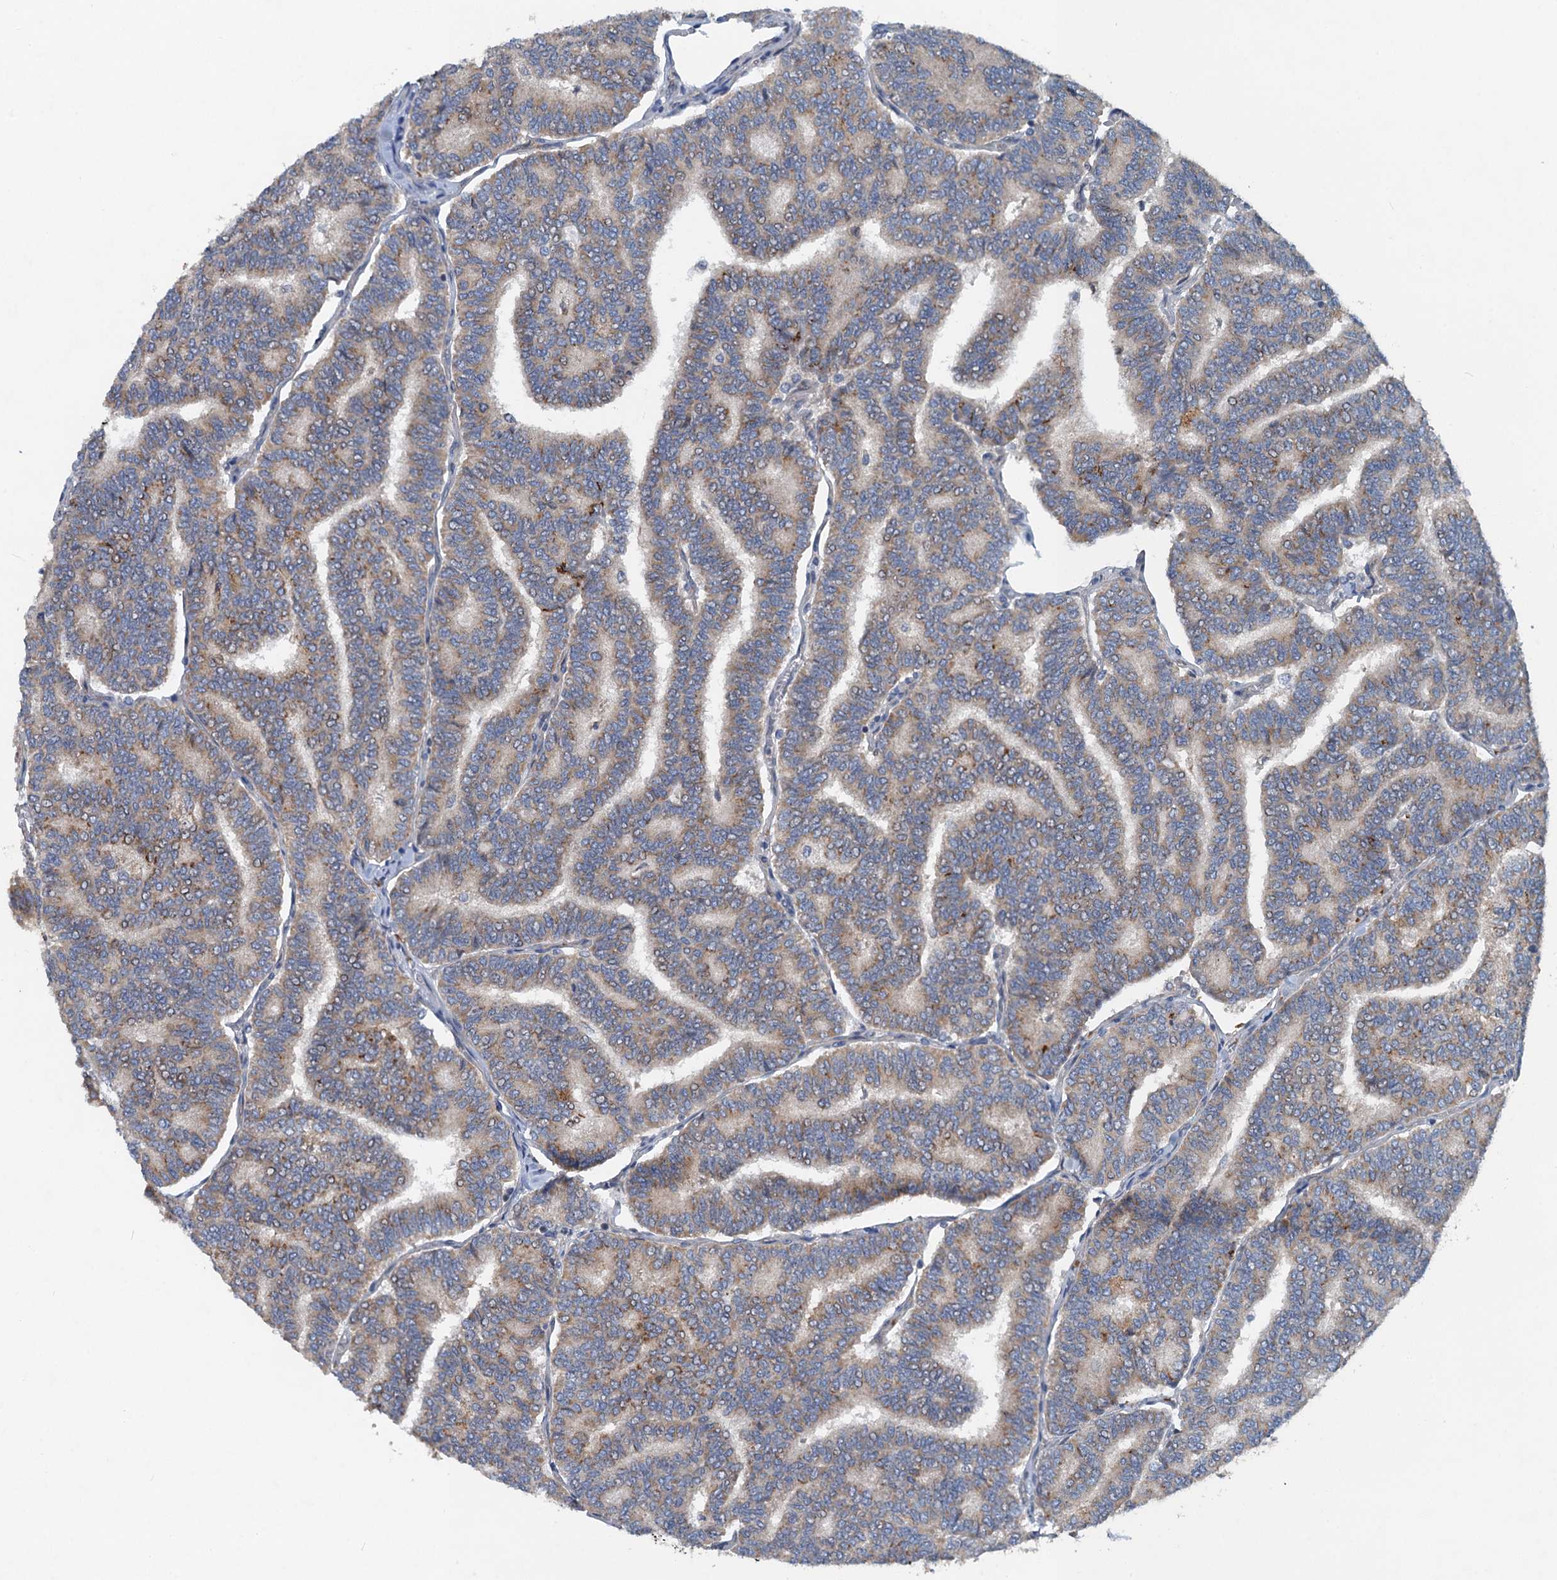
{"staining": {"intensity": "moderate", "quantity": "25%-75%", "location": "cytoplasmic/membranous"}, "tissue": "thyroid cancer", "cell_type": "Tumor cells", "image_type": "cancer", "snomed": [{"axis": "morphology", "description": "Papillary adenocarcinoma, NOS"}, {"axis": "topography", "description": "Thyroid gland"}], "caption": "Human thyroid cancer stained with a protein marker demonstrates moderate staining in tumor cells.", "gene": "NBEA", "patient": {"sex": "female", "age": 35}}